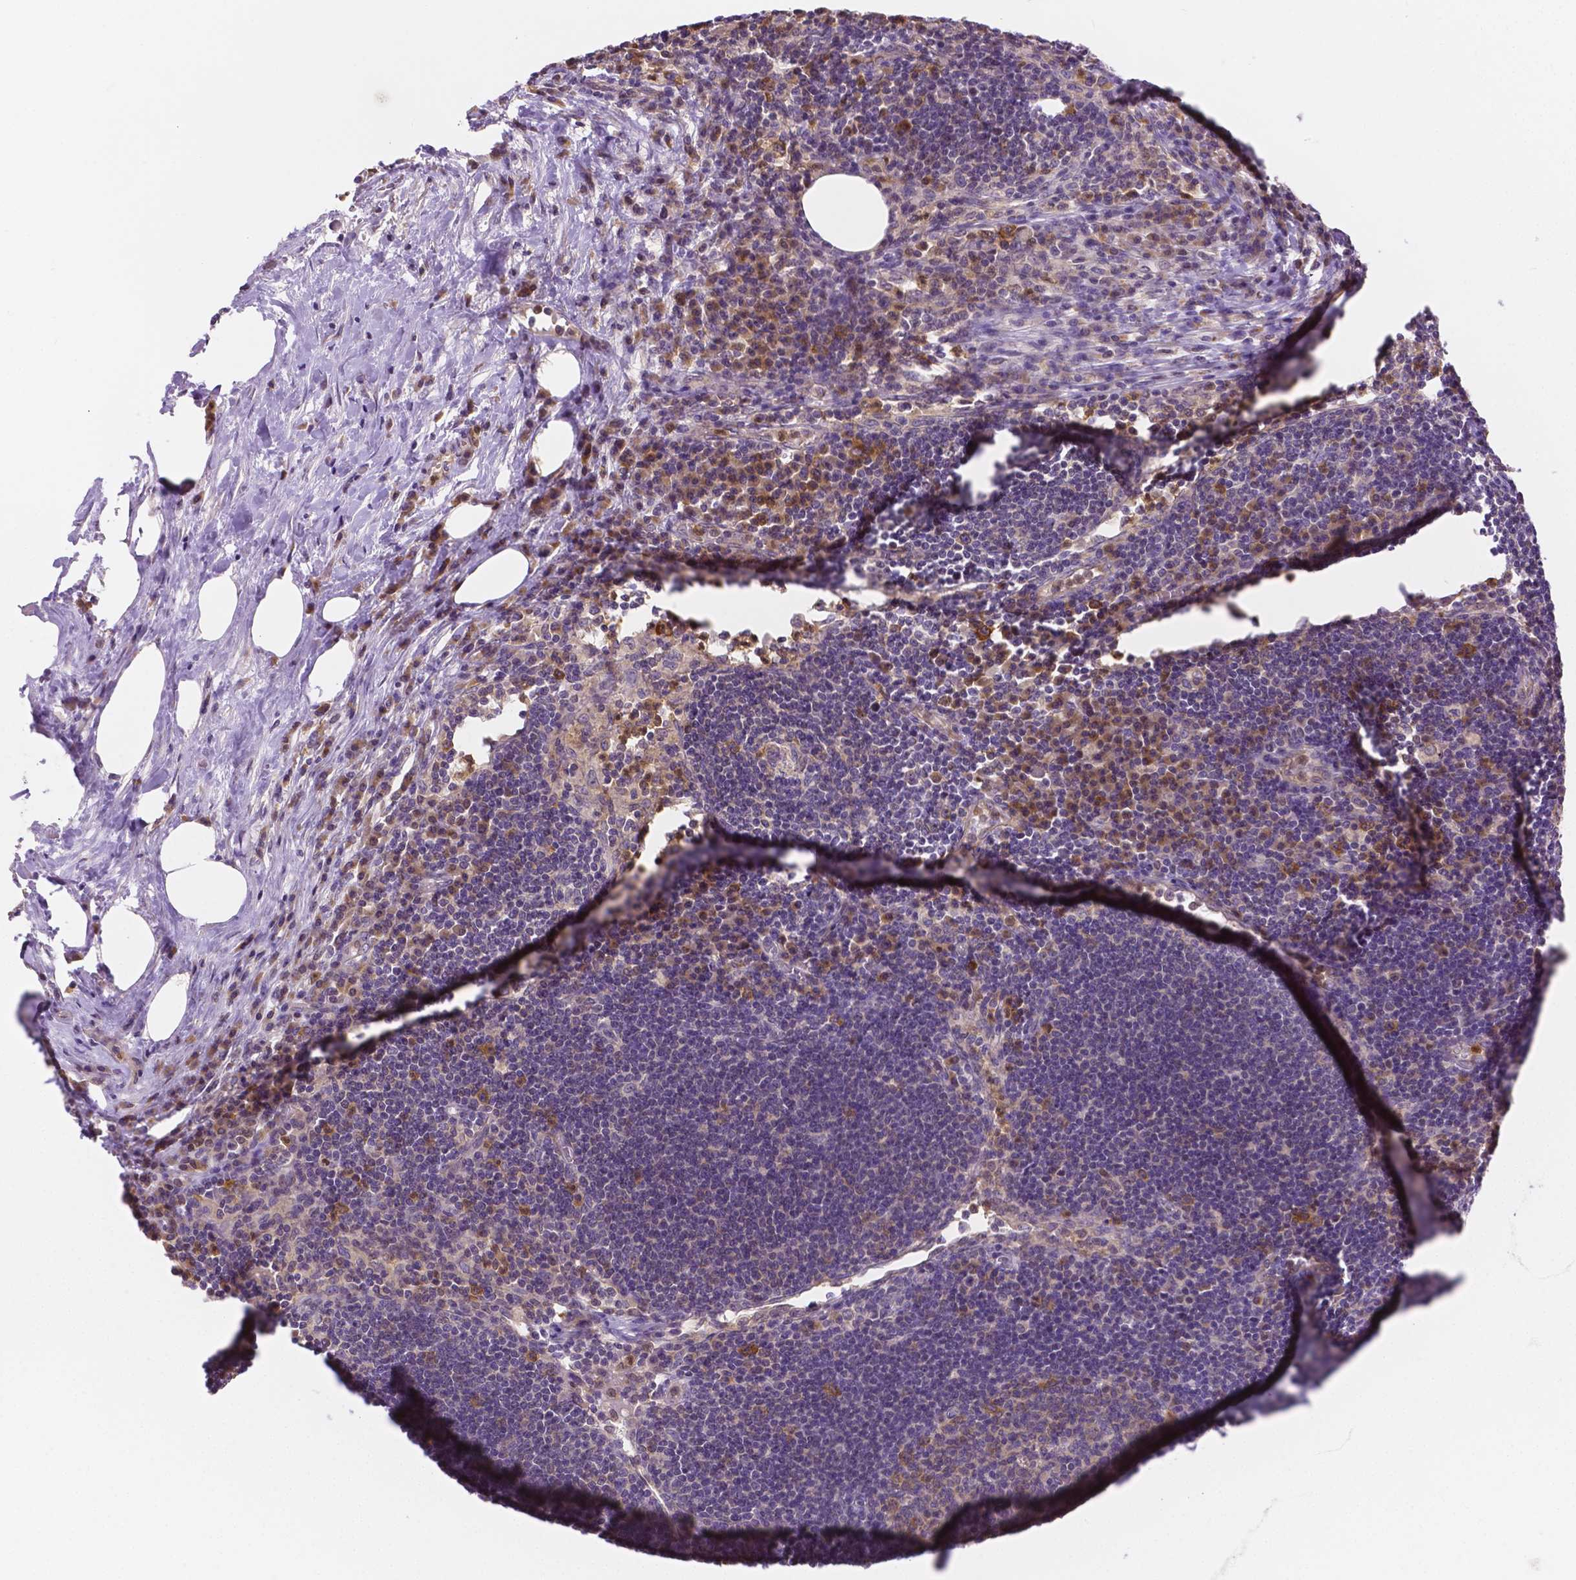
{"staining": {"intensity": "moderate", "quantity": "<25%", "location": "cytoplasmic/membranous"}, "tissue": "lymph node", "cell_type": "Germinal center cells", "image_type": "normal", "snomed": [{"axis": "morphology", "description": "Normal tissue, NOS"}, {"axis": "topography", "description": "Lymph node"}], "caption": "Germinal center cells show moderate cytoplasmic/membranous expression in about <25% of cells in normal lymph node.", "gene": "ZNRD2", "patient": {"sex": "male", "age": 67}}